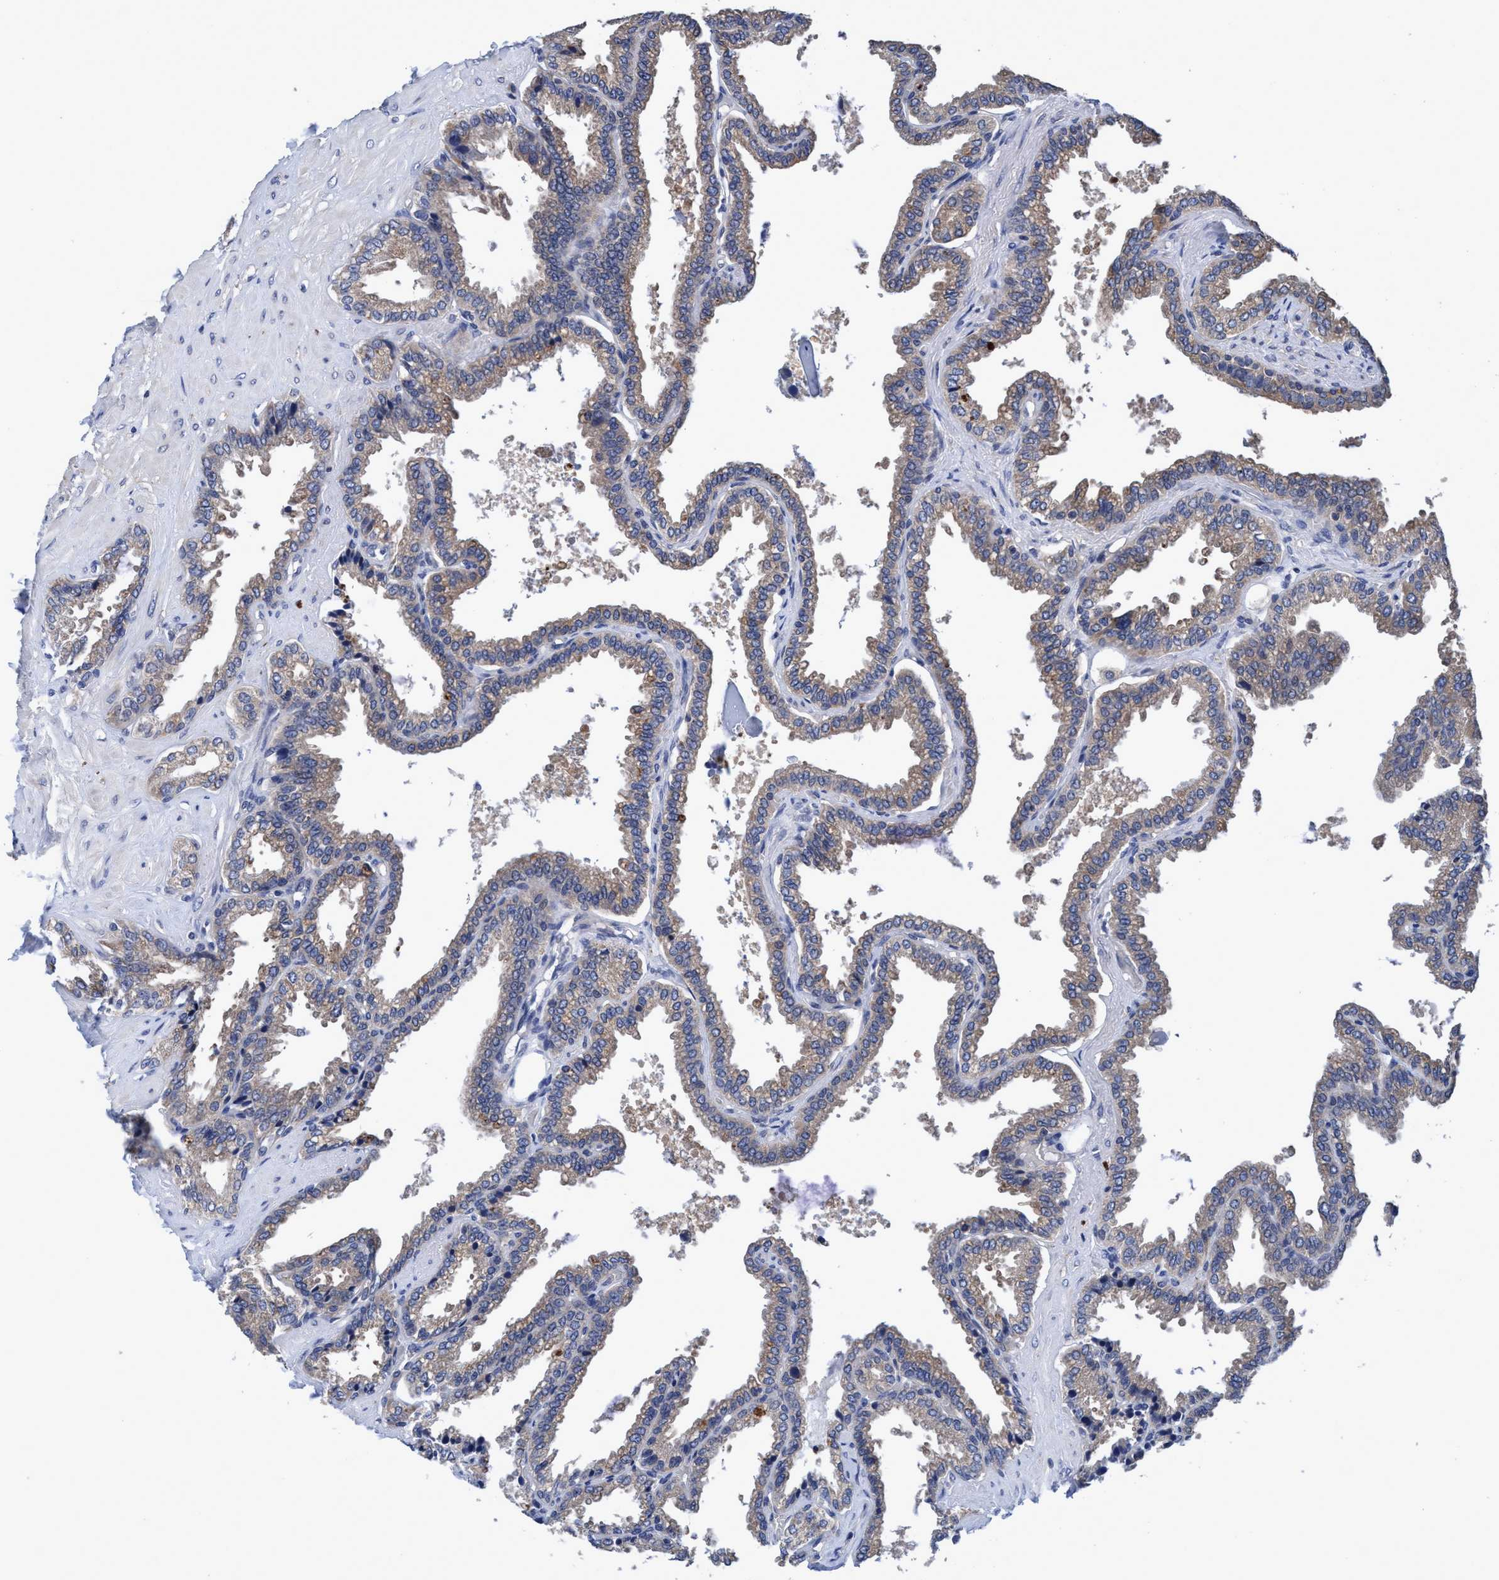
{"staining": {"intensity": "weak", "quantity": "<25%", "location": "cytoplasmic/membranous"}, "tissue": "seminal vesicle", "cell_type": "Glandular cells", "image_type": "normal", "snomed": [{"axis": "morphology", "description": "Normal tissue, NOS"}, {"axis": "topography", "description": "Seminal veicle"}], "caption": "Immunohistochemistry photomicrograph of benign seminal vesicle: seminal vesicle stained with DAB (3,3'-diaminobenzidine) reveals no significant protein staining in glandular cells.", "gene": "CALCOCO2", "patient": {"sex": "male", "age": 46}}